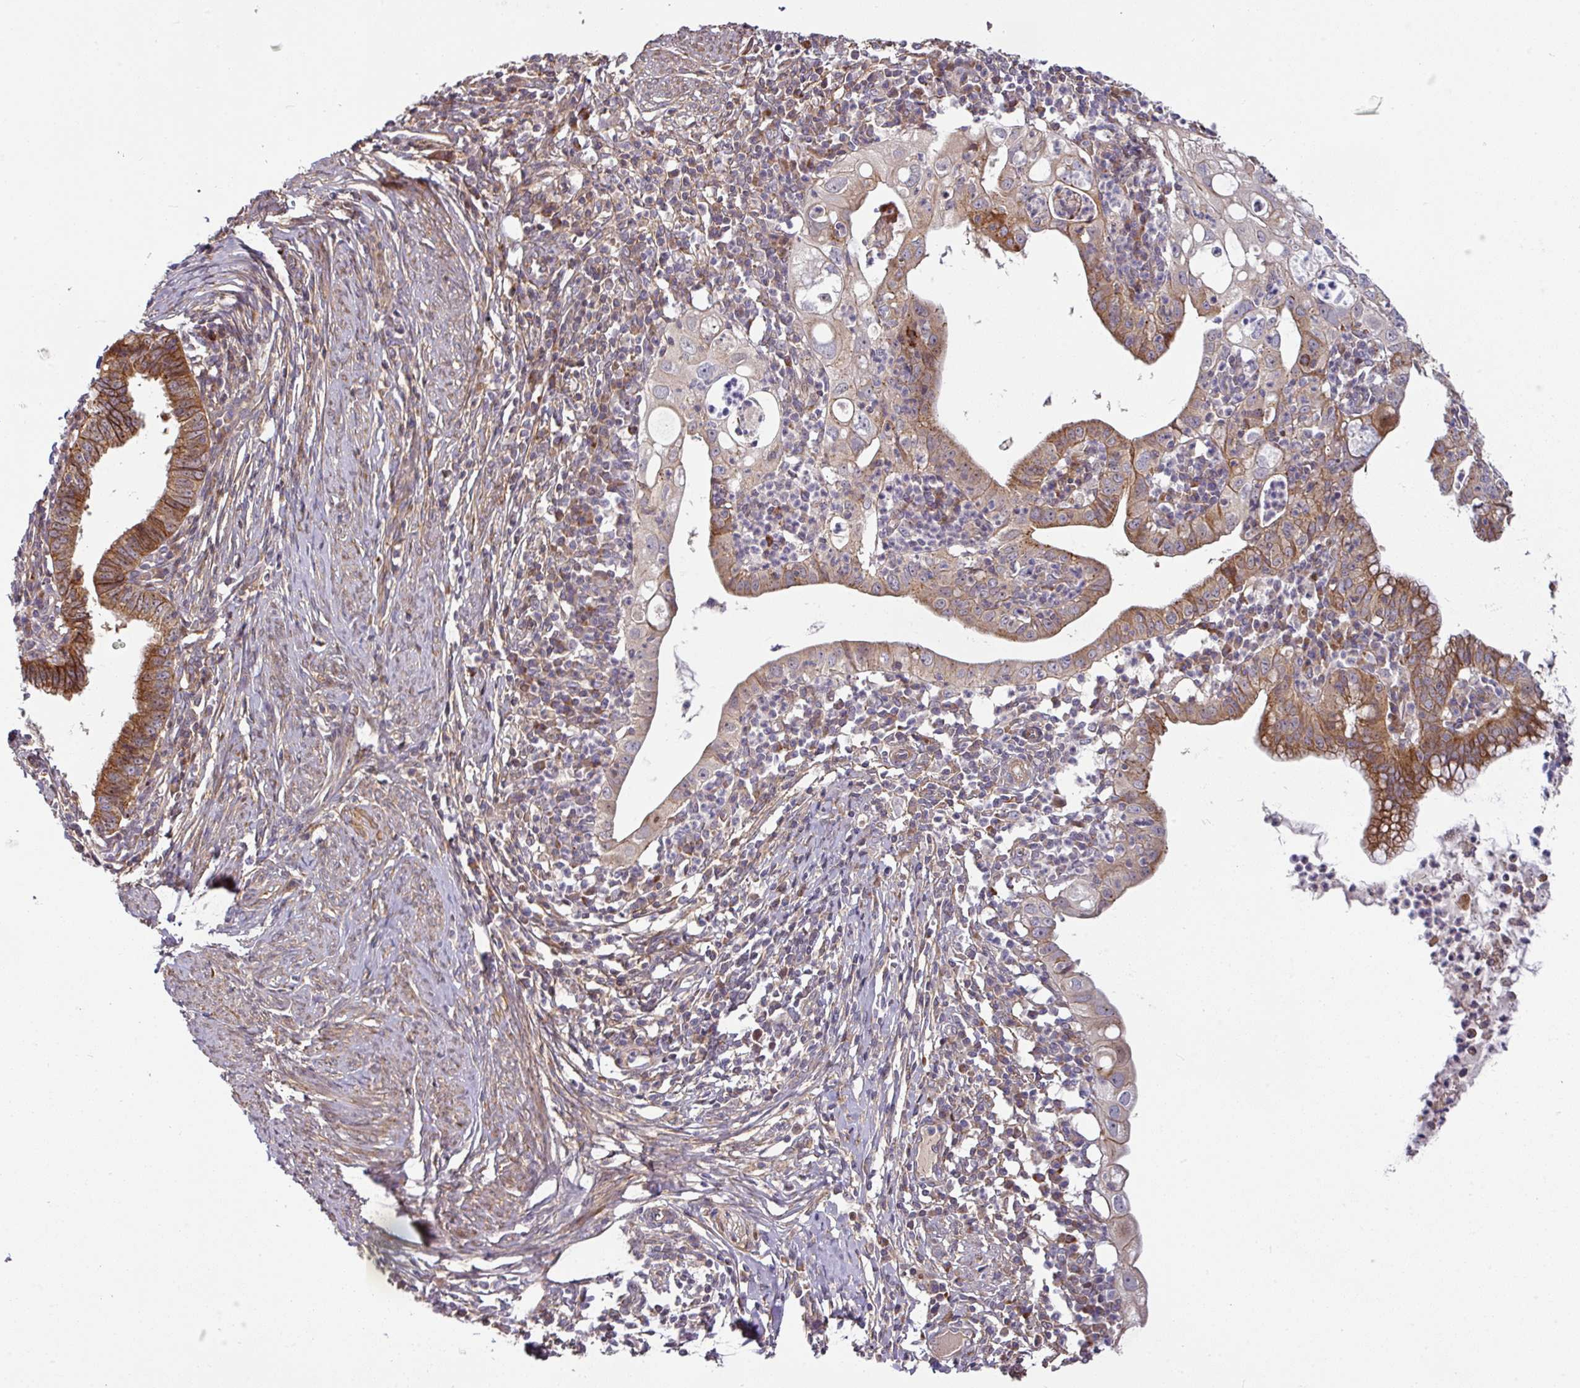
{"staining": {"intensity": "moderate", "quantity": ">75%", "location": "cytoplasmic/membranous"}, "tissue": "cervical cancer", "cell_type": "Tumor cells", "image_type": "cancer", "snomed": [{"axis": "morphology", "description": "Adenocarcinoma, NOS"}, {"axis": "topography", "description": "Cervix"}], "caption": "An image showing moderate cytoplasmic/membranous staining in approximately >75% of tumor cells in cervical adenocarcinoma, as visualized by brown immunohistochemical staining.", "gene": "CASP2", "patient": {"sex": "female", "age": 36}}